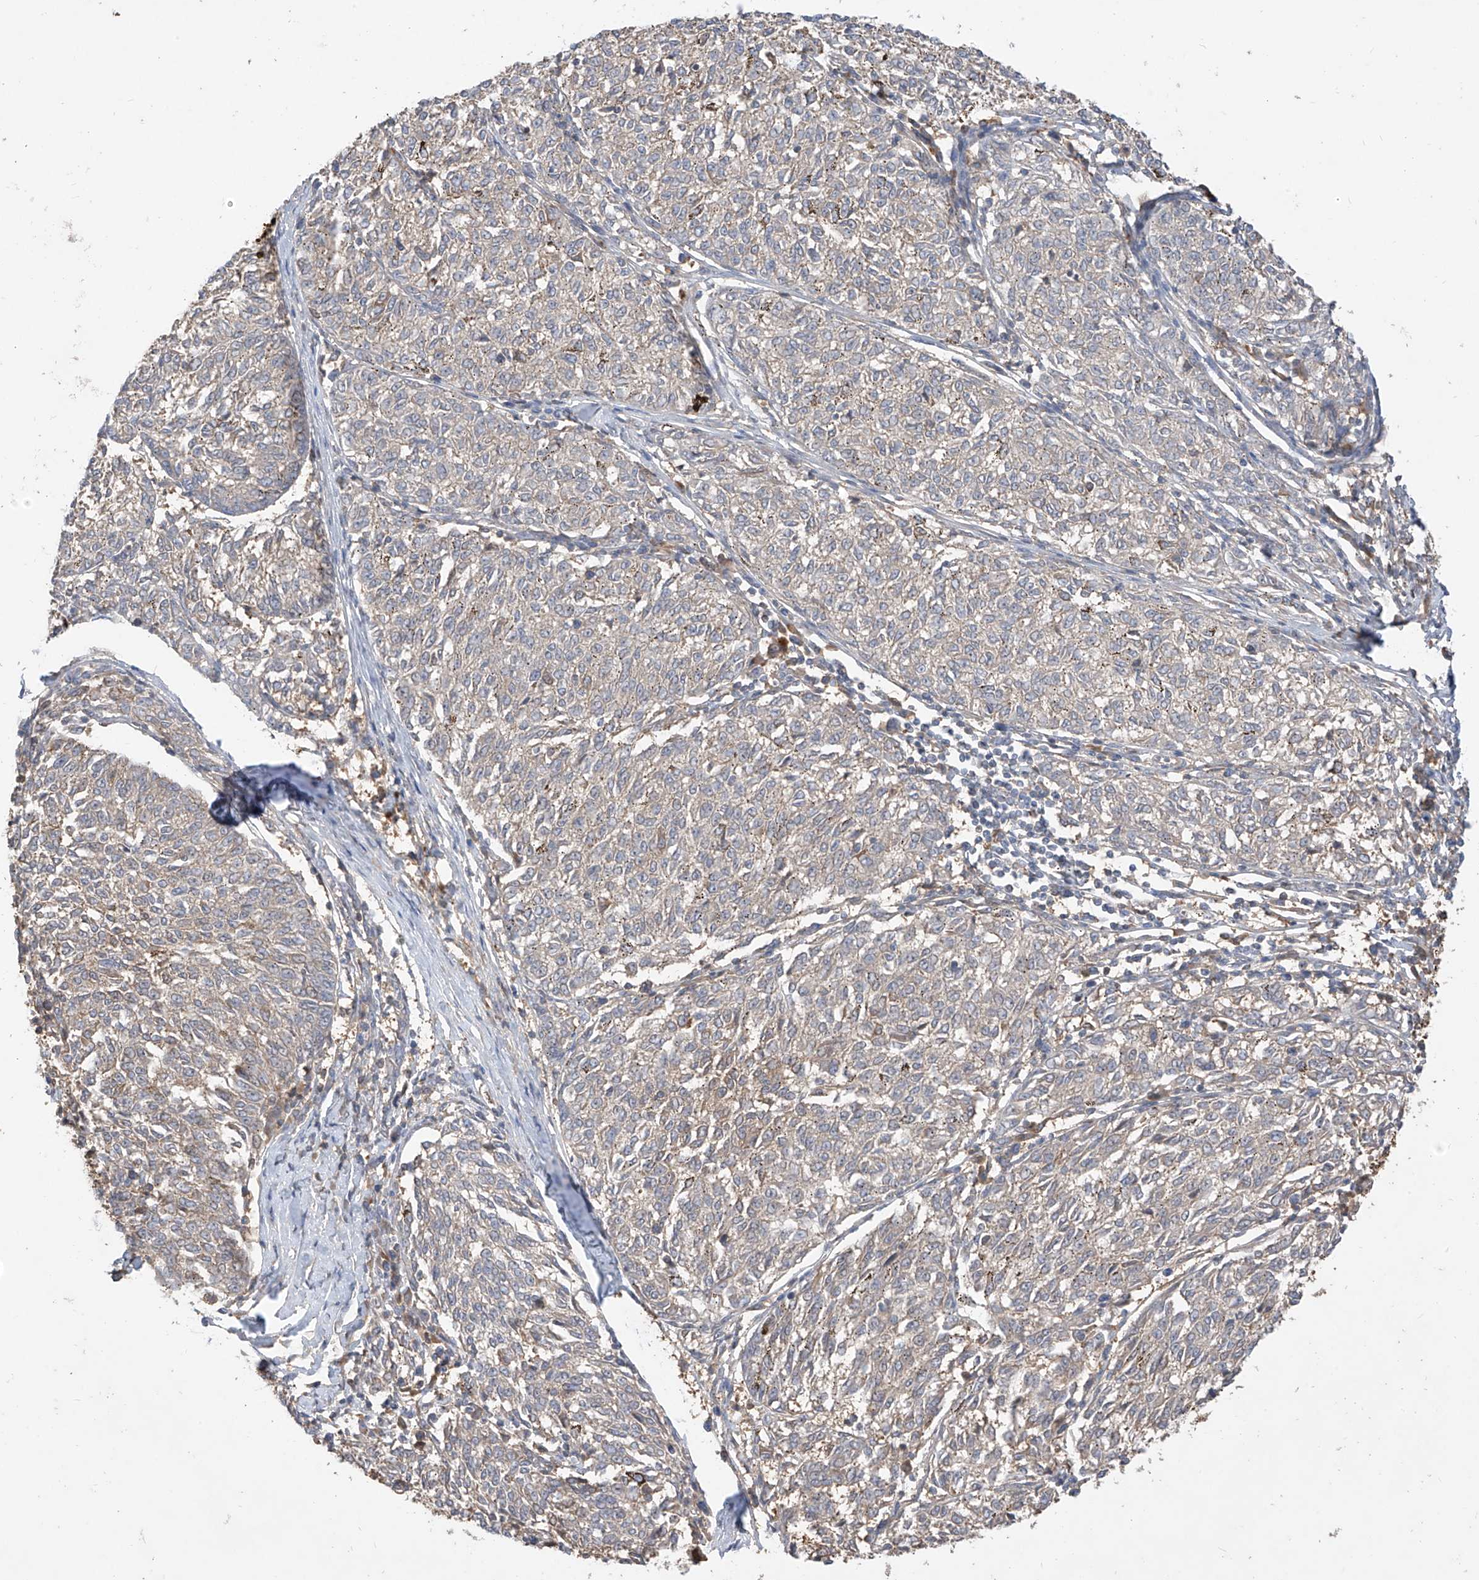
{"staining": {"intensity": "negative", "quantity": "none", "location": "none"}, "tissue": "melanoma", "cell_type": "Tumor cells", "image_type": "cancer", "snomed": [{"axis": "morphology", "description": "Malignant melanoma, NOS"}, {"axis": "topography", "description": "Skin"}], "caption": "Tumor cells are negative for brown protein staining in melanoma.", "gene": "CACNA2D4", "patient": {"sex": "female", "age": 72}}